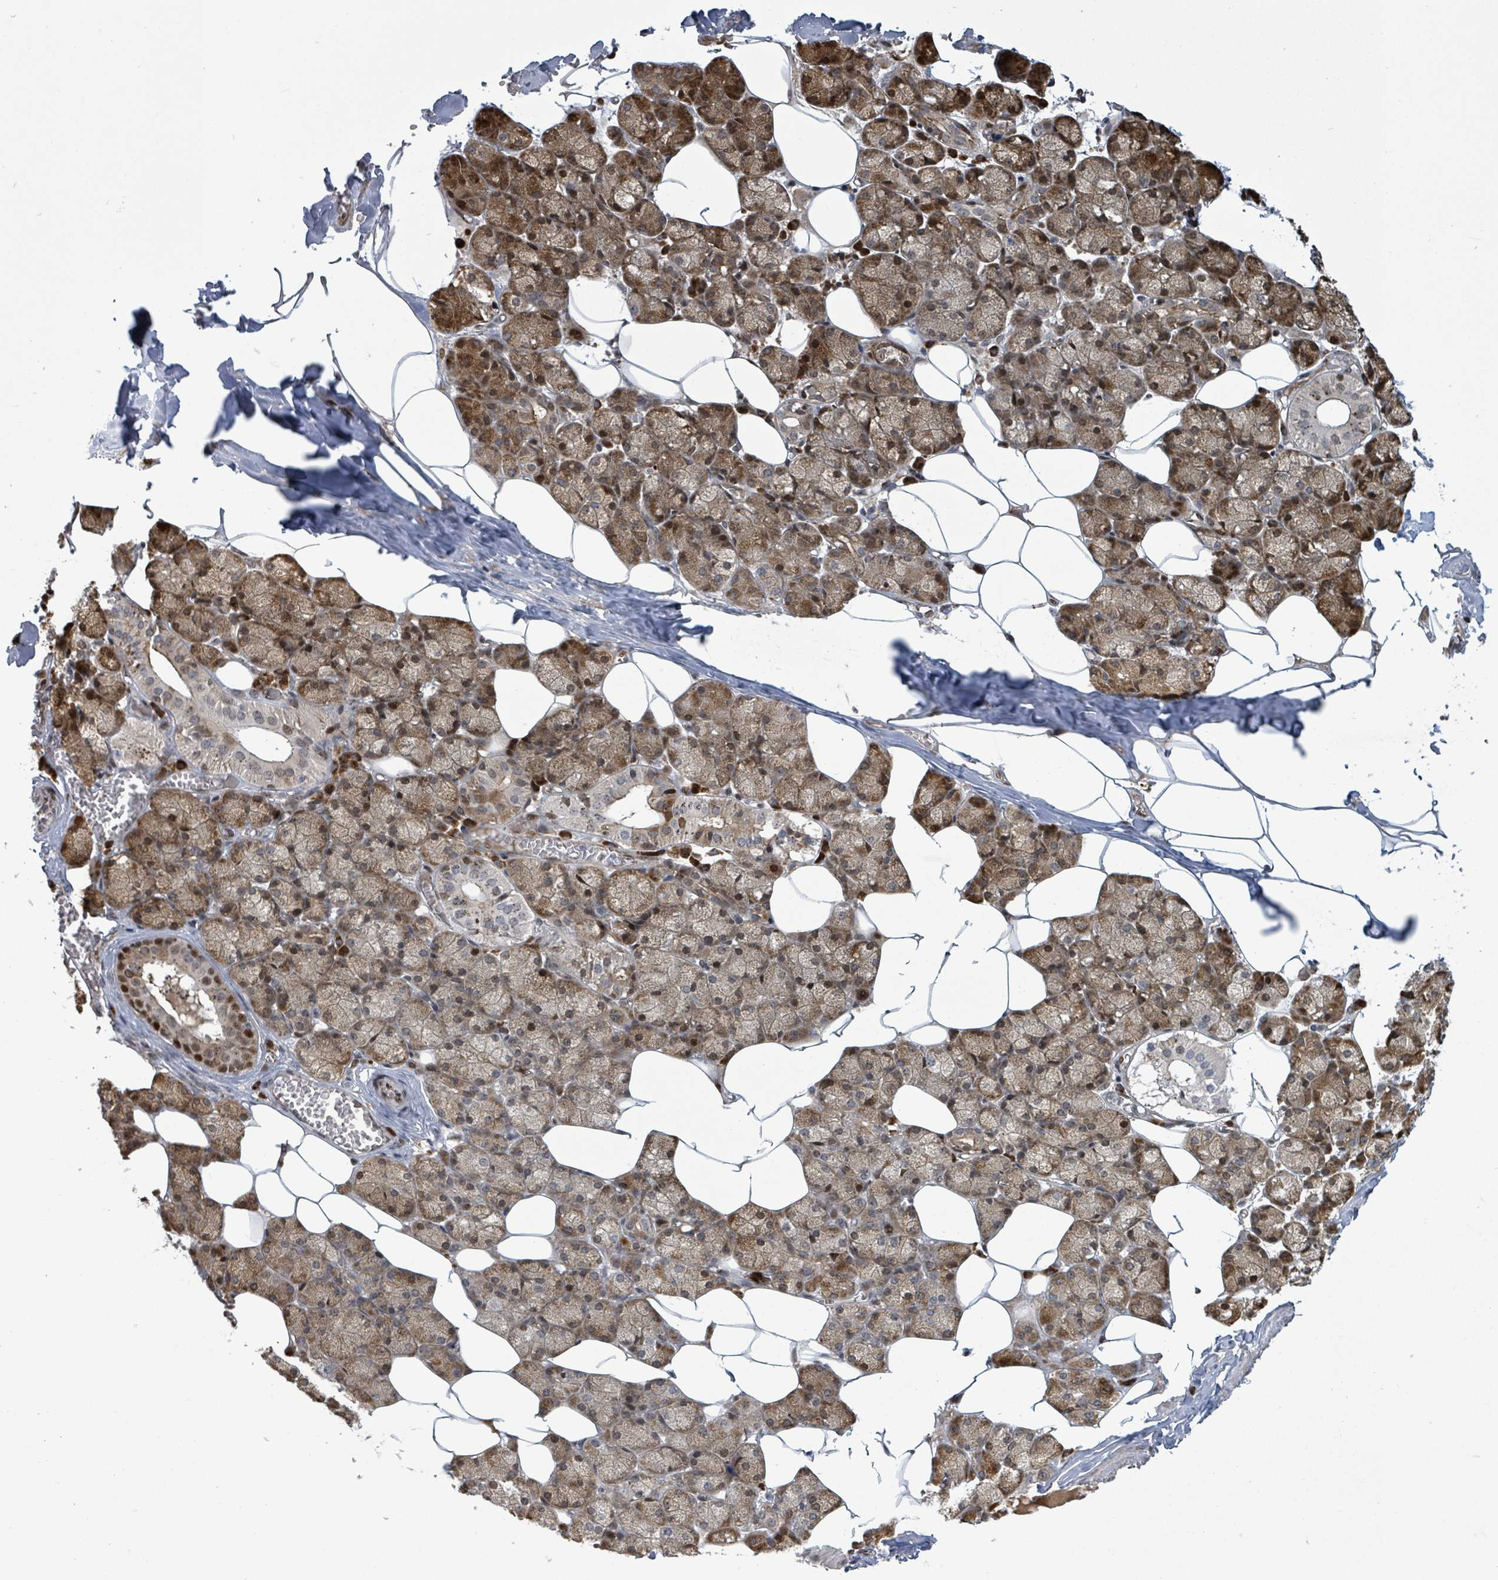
{"staining": {"intensity": "moderate", "quantity": "25%-75%", "location": "cytoplasmic/membranous,nuclear"}, "tissue": "salivary gland", "cell_type": "Glandular cells", "image_type": "normal", "snomed": [{"axis": "morphology", "description": "Normal tissue, NOS"}, {"axis": "topography", "description": "Salivary gland"}], "caption": "Benign salivary gland demonstrates moderate cytoplasmic/membranous,nuclear expression in approximately 25%-75% of glandular cells, visualized by immunohistochemistry.", "gene": "TUSC1", "patient": {"sex": "male", "age": 62}}